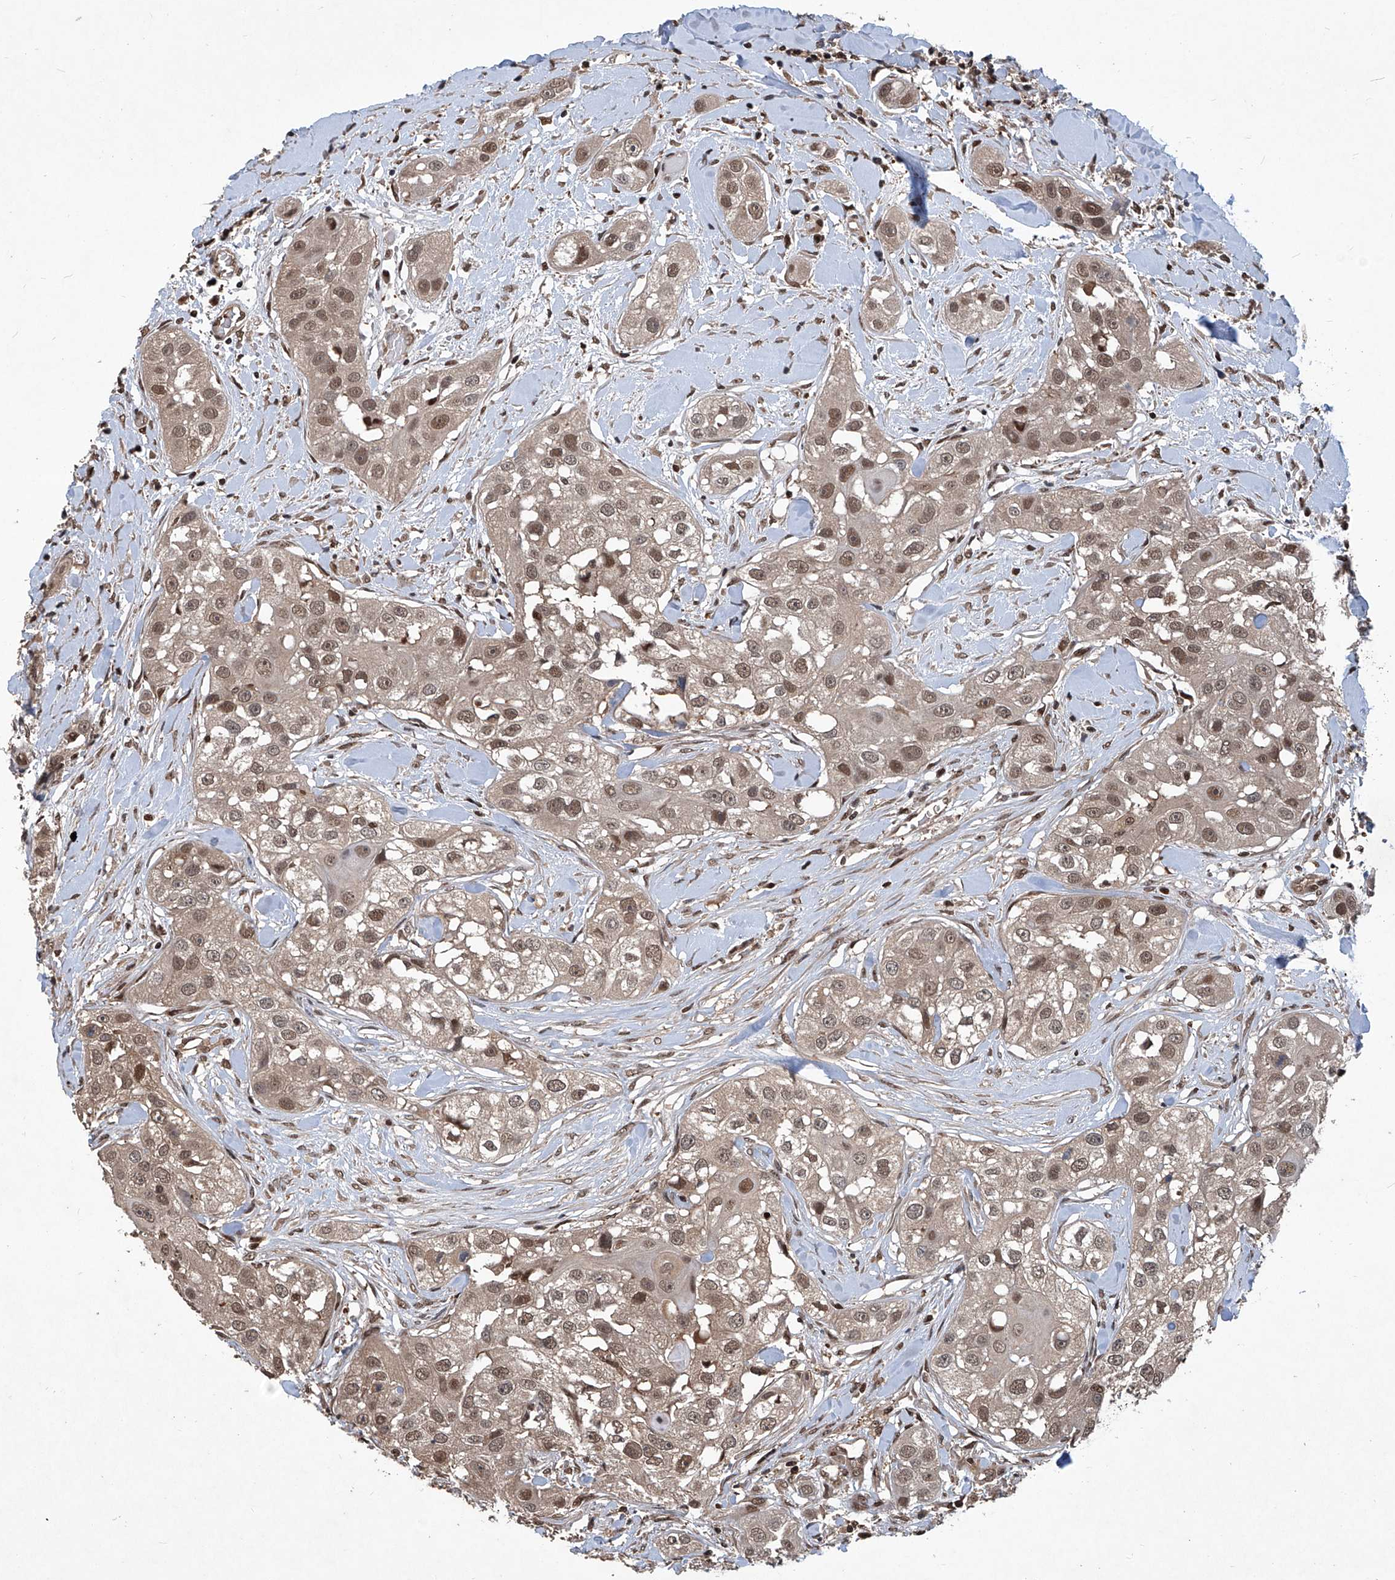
{"staining": {"intensity": "moderate", "quantity": ">75%", "location": "nuclear"}, "tissue": "head and neck cancer", "cell_type": "Tumor cells", "image_type": "cancer", "snomed": [{"axis": "morphology", "description": "Normal tissue, NOS"}, {"axis": "morphology", "description": "Squamous cell carcinoma, NOS"}, {"axis": "topography", "description": "Skeletal muscle"}, {"axis": "topography", "description": "Head-Neck"}], "caption": "This is a photomicrograph of immunohistochemistry (IHC) staining of head and neck cancer (squamous cell carcinoma), which shows moderate expression in the nuclear of tumor cells.", "gene": "PSMB1", "patient": {"sex": "male", "age": 51}}